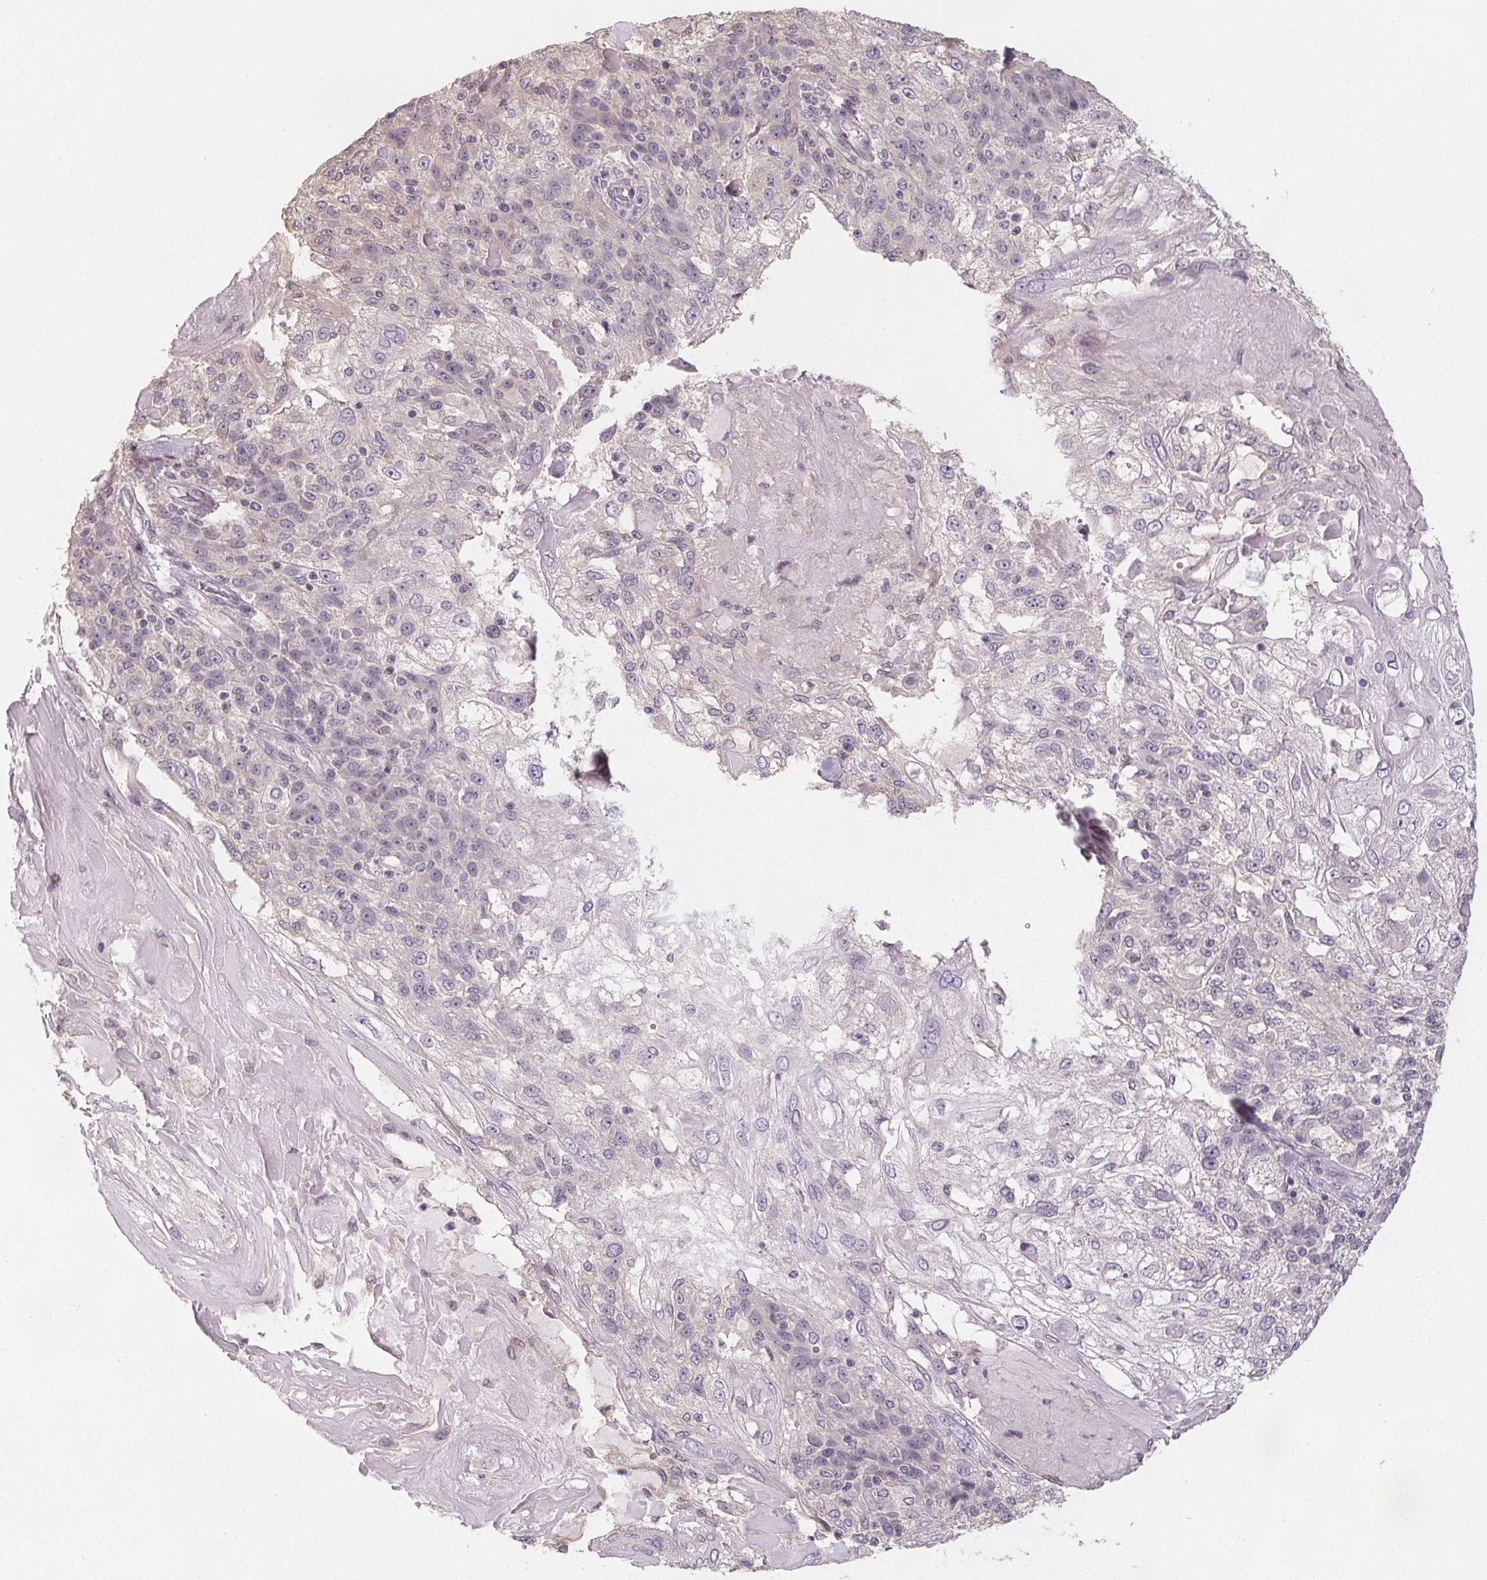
{"staining": {"intensity": "negative", "quantity": "none", "location": "none"}, "tissue": "skin cancer", "cell_type": "Tumor cells", "image_type": "cancer", "snomed": [{"axis": "morphology", "description": "Normal tissue, NOS"}, {"axis": "morphology", "description": "Squamous cell carcinoma, NOS"}, {"axis": "topography", "description": "Skin"}], "caption": "A high-resolution micrograph shows IHC staining of skin squamous cell carcinoma, which reveals no significant expression in tumor cells. The staining was performed using DAB to visualize the protein expression in brown, while the nuclei were stained in blue with hematoxylin (Magnification: 20x).", "gene": "SLC26A2", "patient": {"sex": "female", "age": 83}}